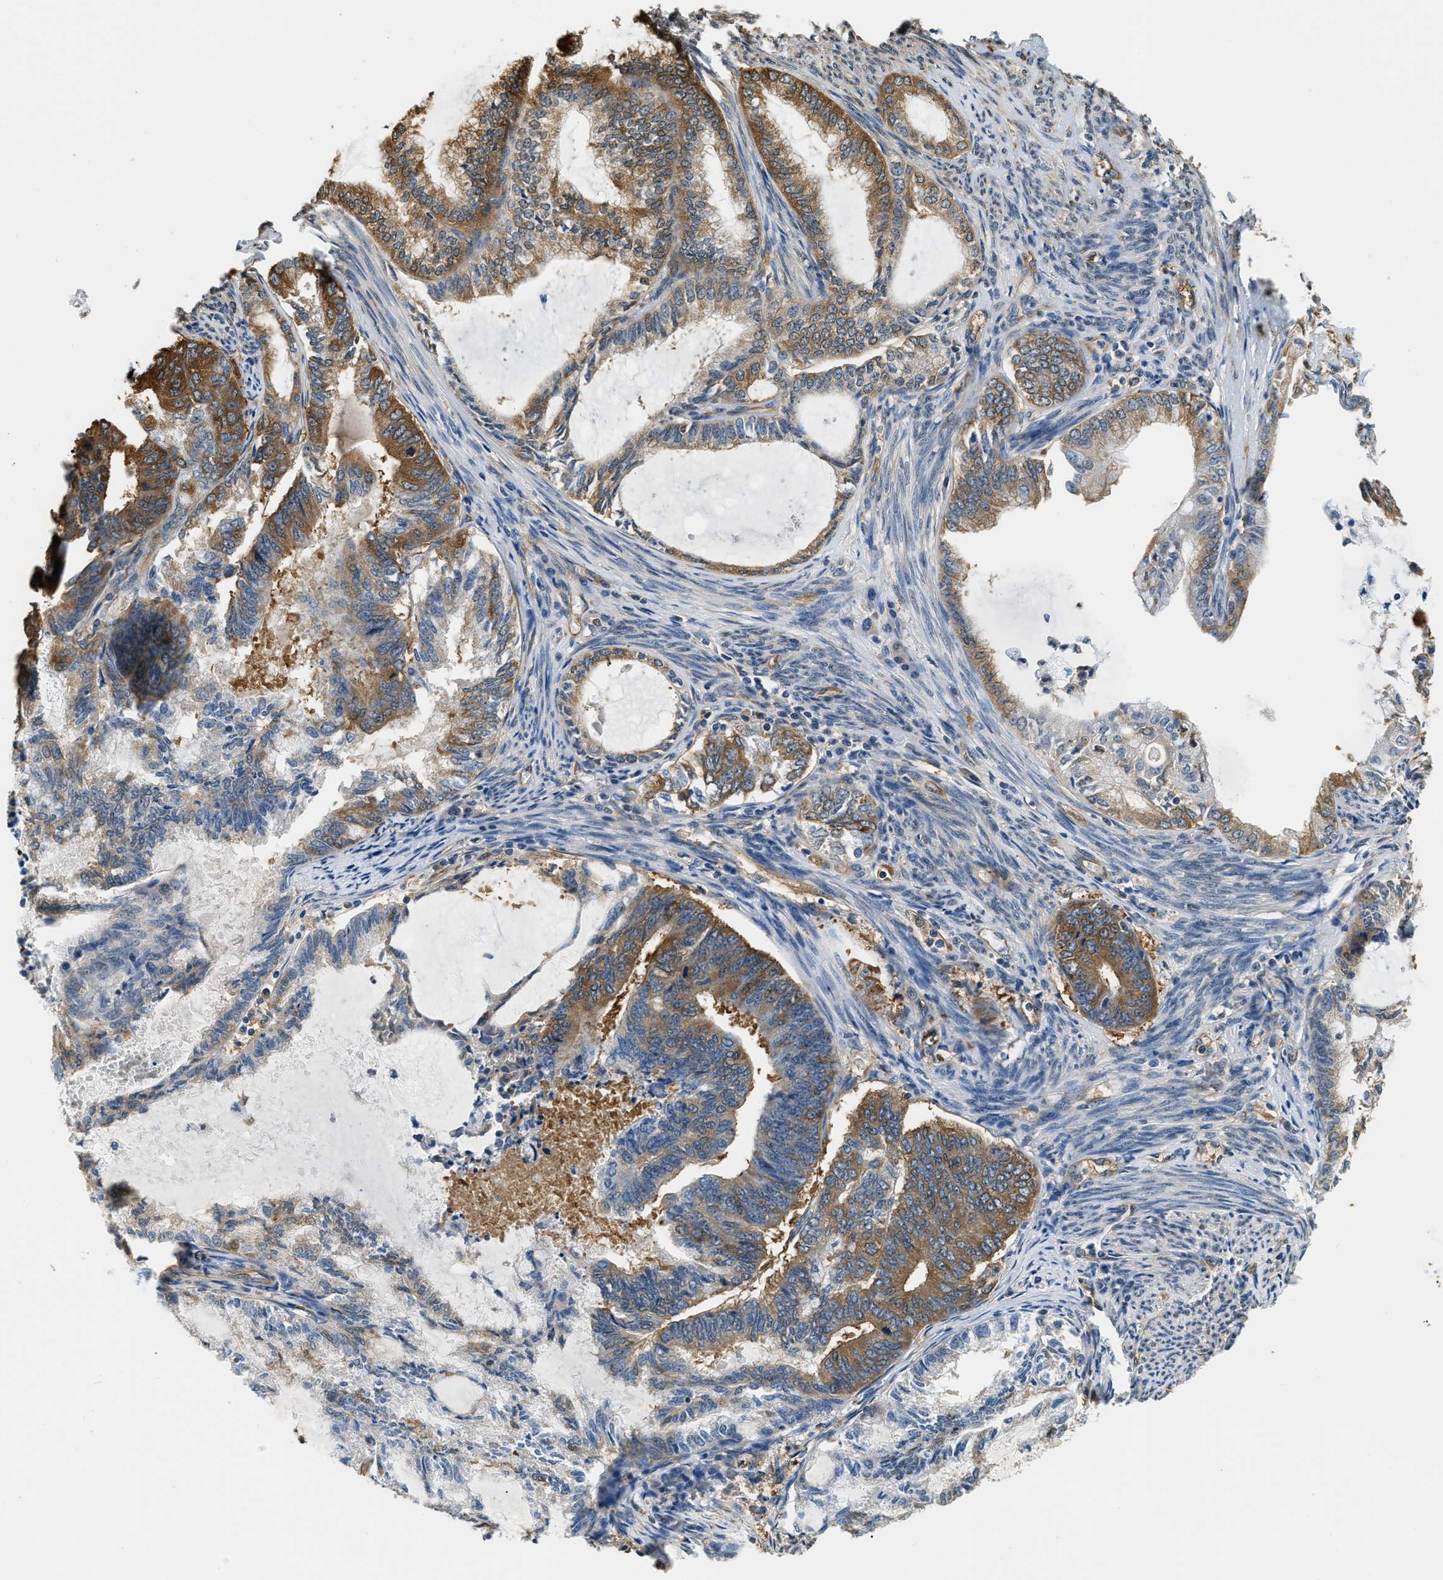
{"staining": {"intensity": "moderate", "quantity": "25%-75%", "location": "cytoplasmic/membranous"}, "tissue": "endometrial cancer", "cell_type": "Tumor cells", "image_type": "cancer", "snomed": [{"axis": "morphology", "description": "Adenocarcinoma, NOS"}, {"axis": "topography", "description": "Endometrium"}], "caption": "Endometrial cancer tissue reveals moderate cytoplasmic/membranous staining in about 25%-75% of tumor cells", "gene": "PPP2R1B", "patient": {"sex": "female", "age": 86}}